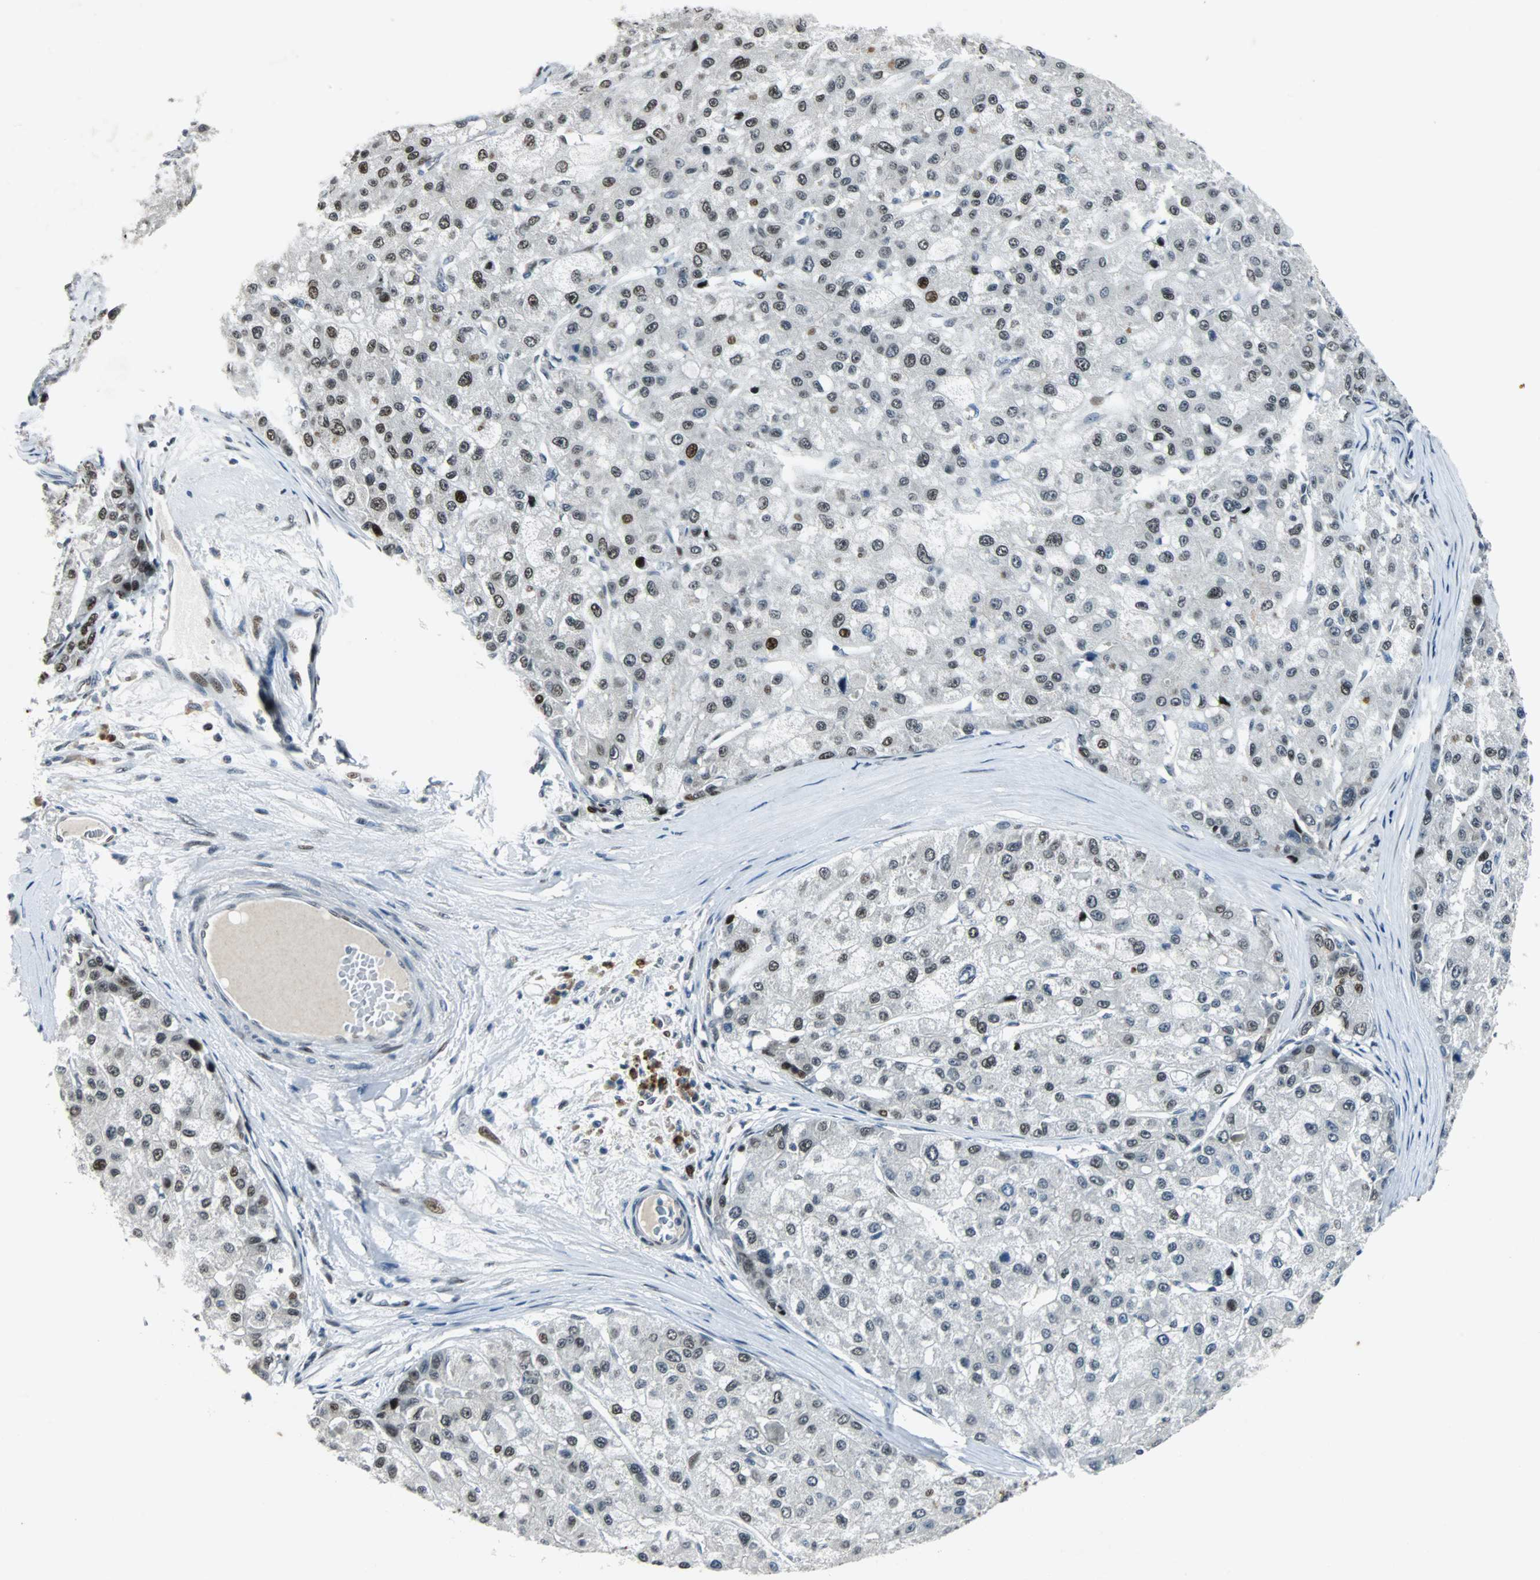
{"staining": {"intensity": "moderate", "quantity": ">75%", "location": "nuclear"}, "tissue": "liver cancer", "cell_type": "Tumor cells", "image_type": "cancer", "snomed": [{"axis": "morphology", "description": "Carcinoma, Hepatocellular, NOS"}, {"axis": "topography", "description": "Liver"}], "caption": "Human hepatocellular carcinoma (liver) stained with a protein marker exhibits moderate staining in tumor cells.", "gene": "AJUBA", "patient": {"sex": "male", "age": 80}}